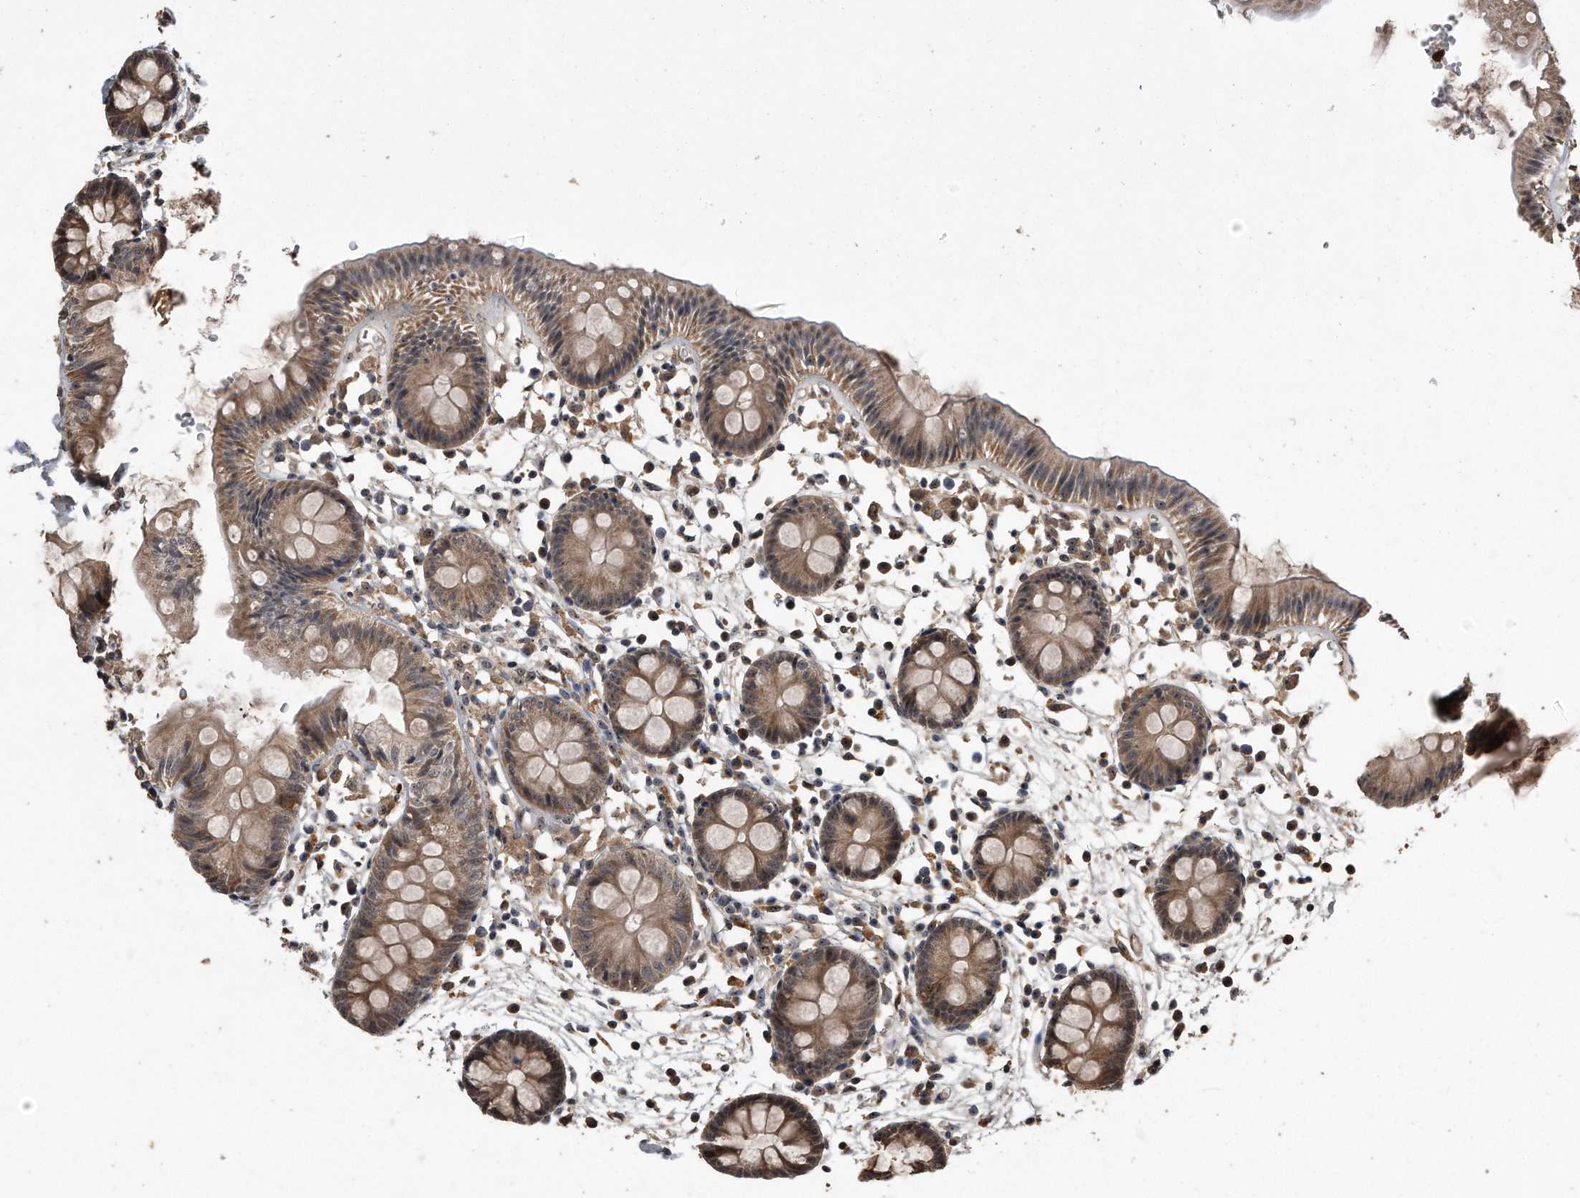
{"staining": {"intensity": "moderate", "quantity": "25%-75%", "location": "cytoplasmic/membranous"}, "tissue": "colon", "cell_type": "Endothelial cells", "image_type": "normal", "snomed": [{"axis": "morphology", "description": "Normal tissue, NOS"}, {"axis": "topography", "description": "Colon"}], "caption": "Immunohistochemical staining of unremarkable colon exhibits moderate cytoplasmic/membranous protein positivity in about 25%-75% of endothelial cells.", "gene": "PELO", "patient": {"sex": "male", "age": 56}}